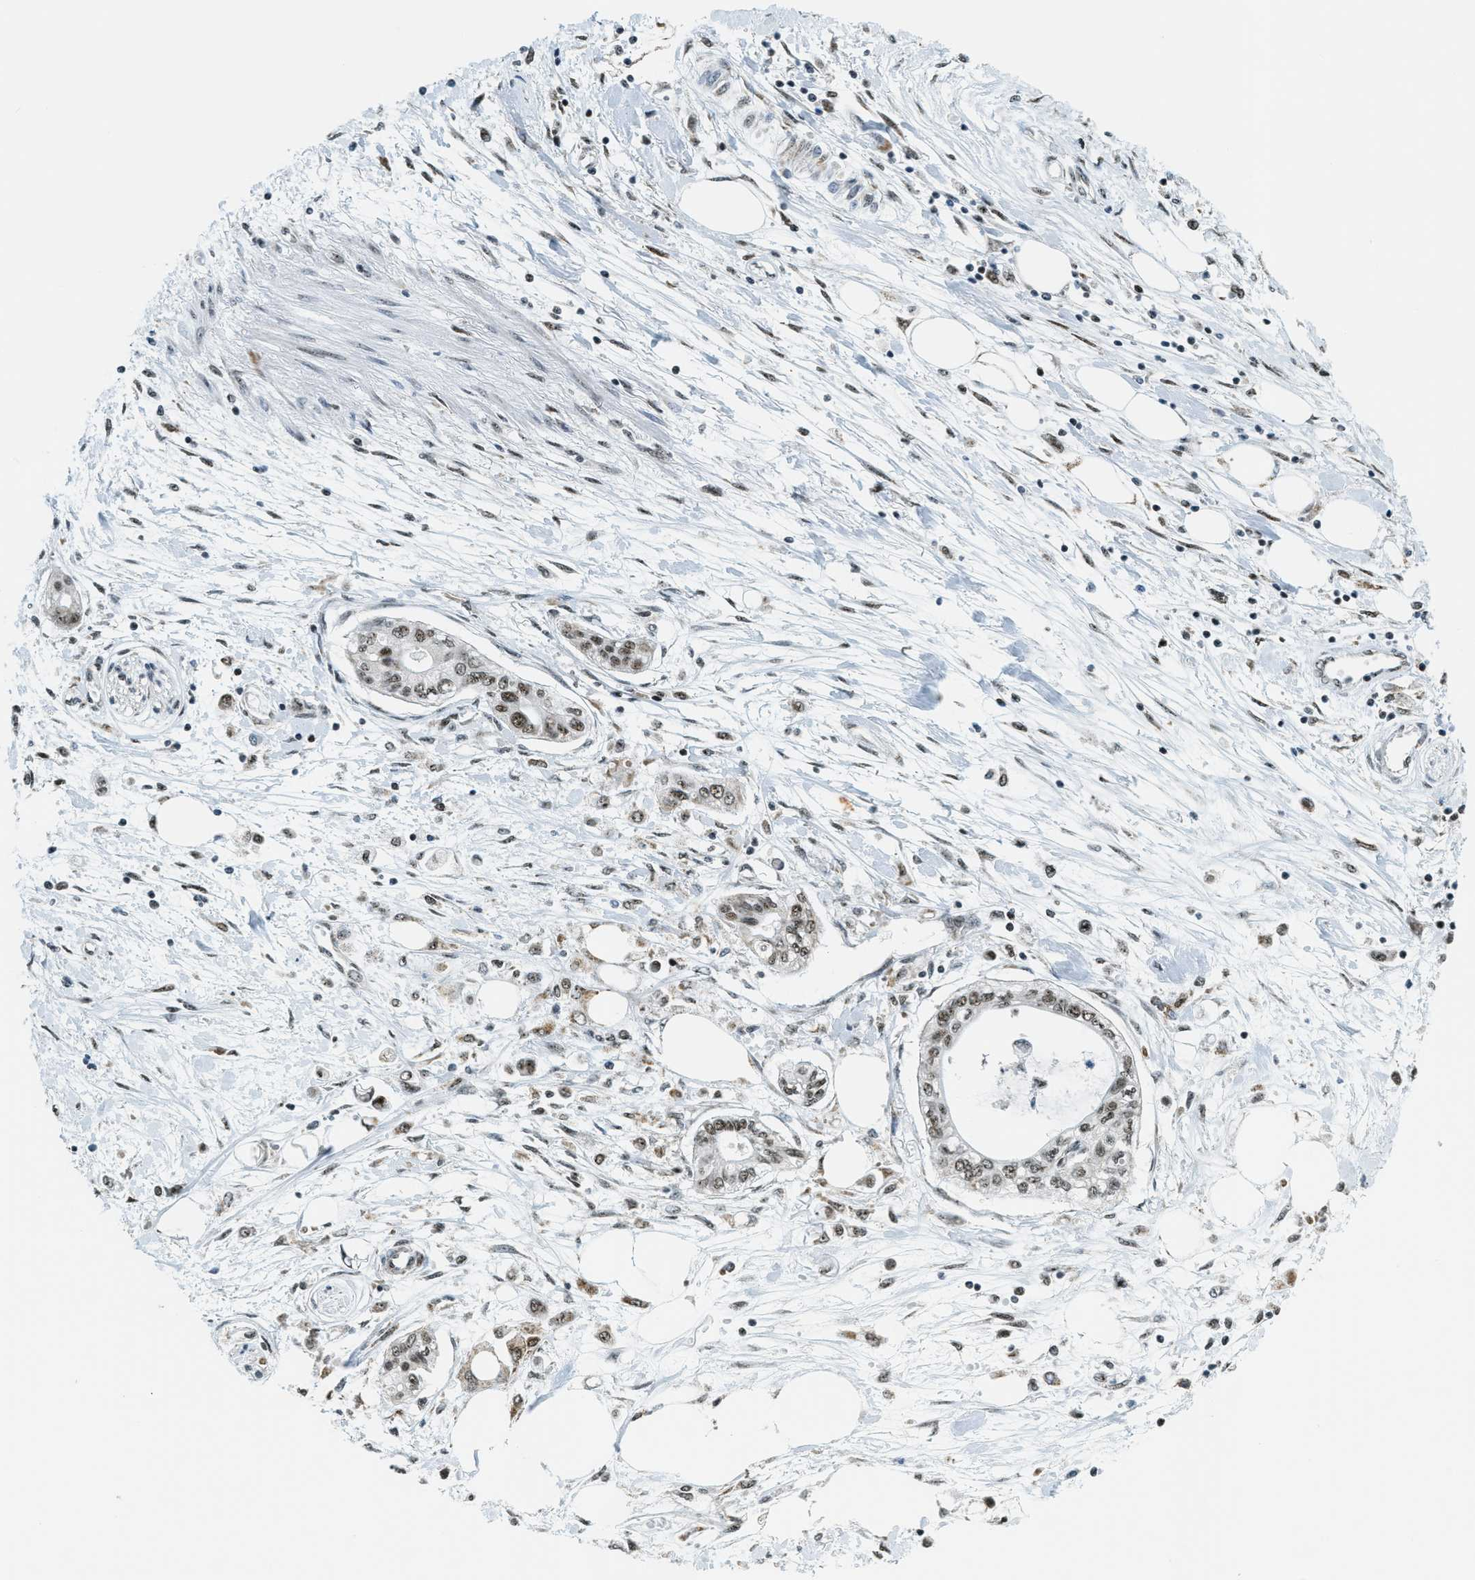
{"staining": {"intensity": "moderate", "quantity": ">75%", "location": "nuclear"}, "tissue": "pancreatic cancer", "cell_type": "Tumor cells", "image_type": "cancer", "snomed": [{"axis": "morphology", "description": "Adenocarcinoma, NOS"}, {"axis": "topography", "description": "Pancreas"}], "caption": "Protein staining of adenocarcinoma (pancreatic) tissue shows moderate nuclear expression in approximately >75% of tumor cells.", "gene": "SP100", "patient": {"sex": "female", "age": 77}}